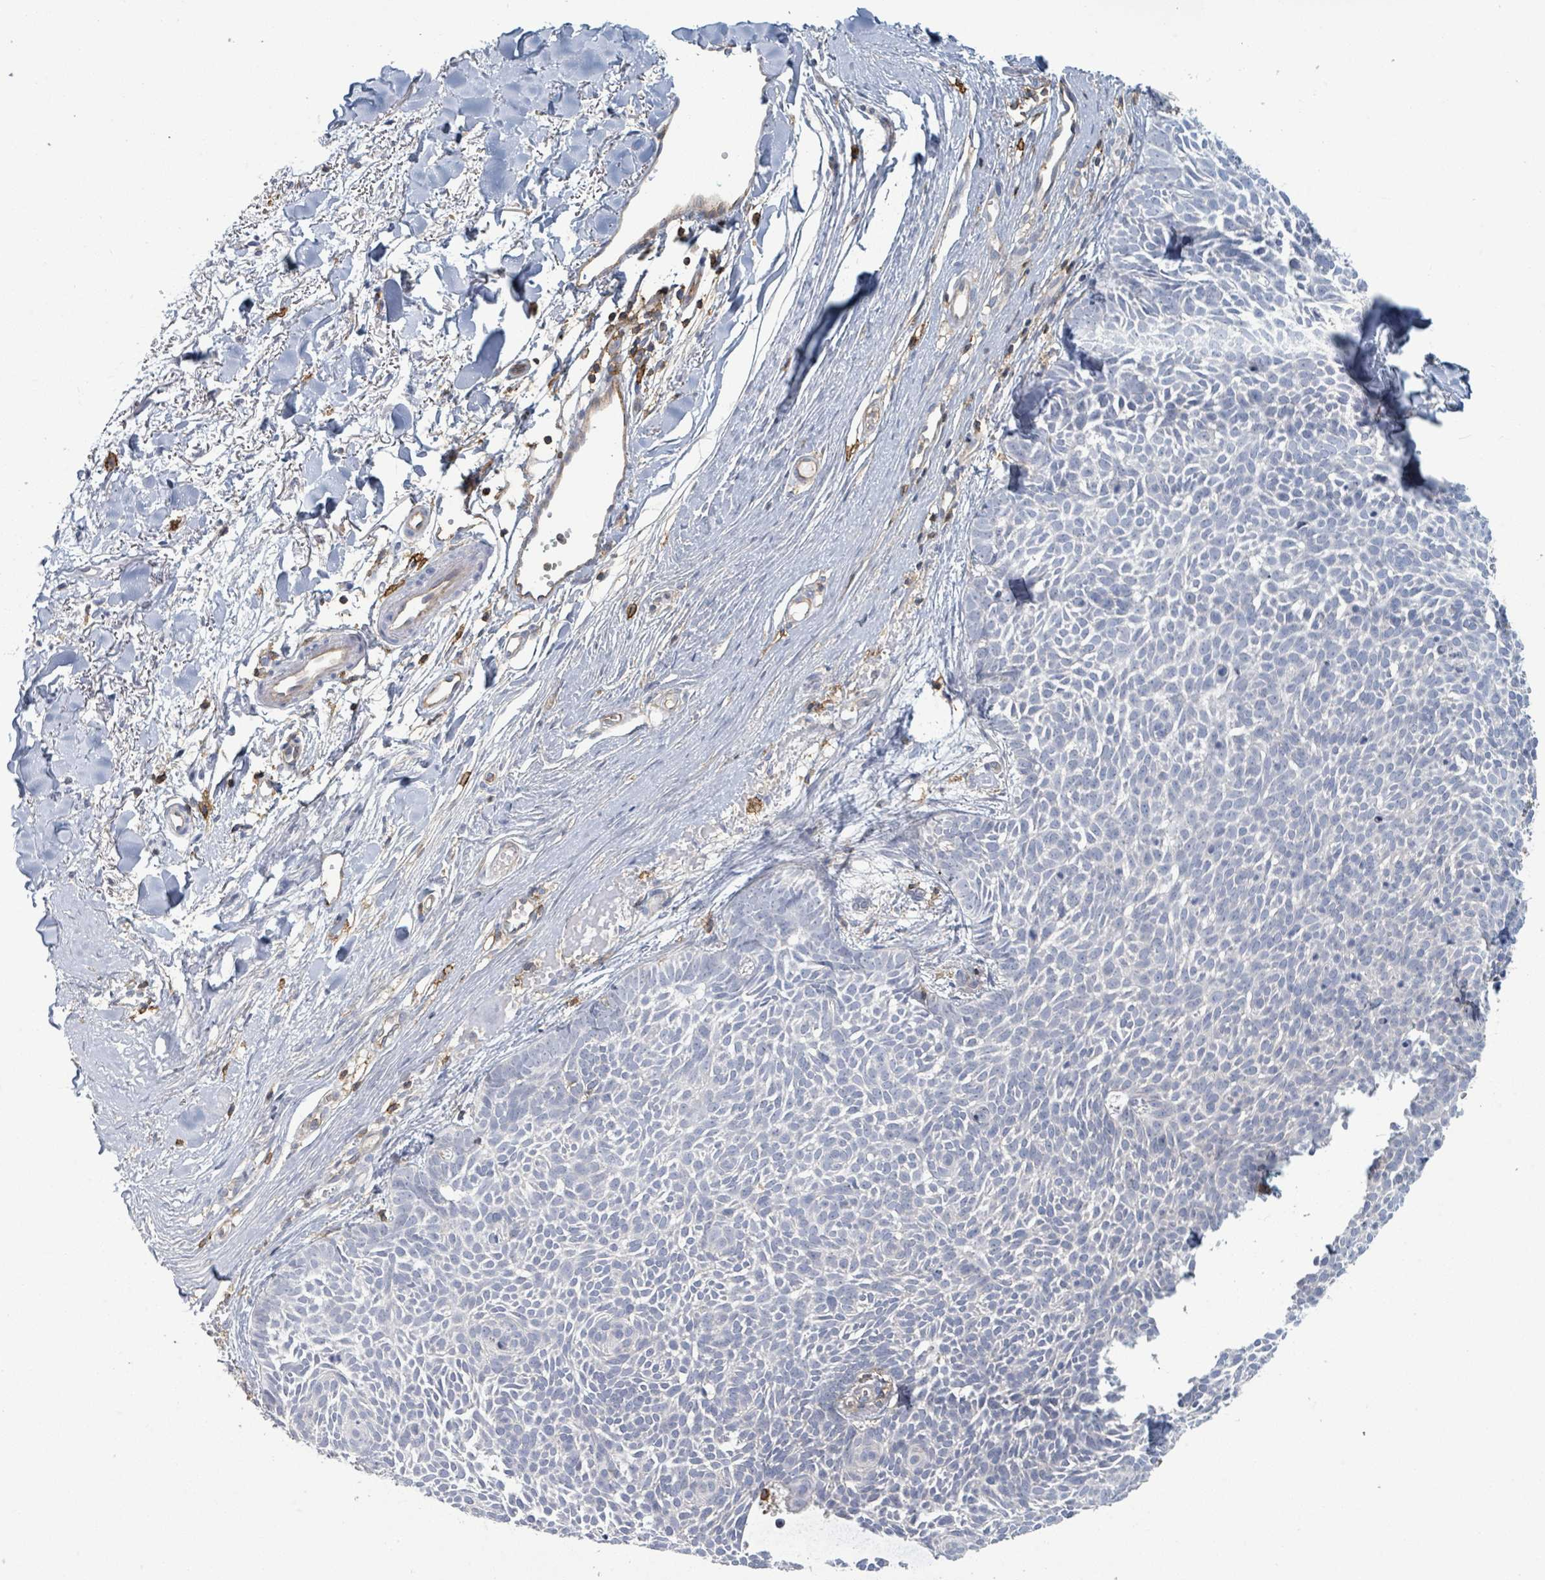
{"staining": {"intensity": "negative", "quantity": "none", "location": "none"}, "tissue": "skin cancer", "cell_type": "Tumor cells", "image_type": "cancer", "snomed": [{"axis": "morphology", "description": "Basal cell carcinoma"}, {"axis": "topography", "description": "Skin"}], "caption": "The photomicrograph shows no significant staining in tumor cells of skin cancer (basal cell carcinoma). Brightfield microscopy of immunohistochemistry stained with DAB (brown) and hematoxylin (blue), captured at high magnification.", "gene": "TNFRSF14", "patient": {"sex": "male", "age": 61}}